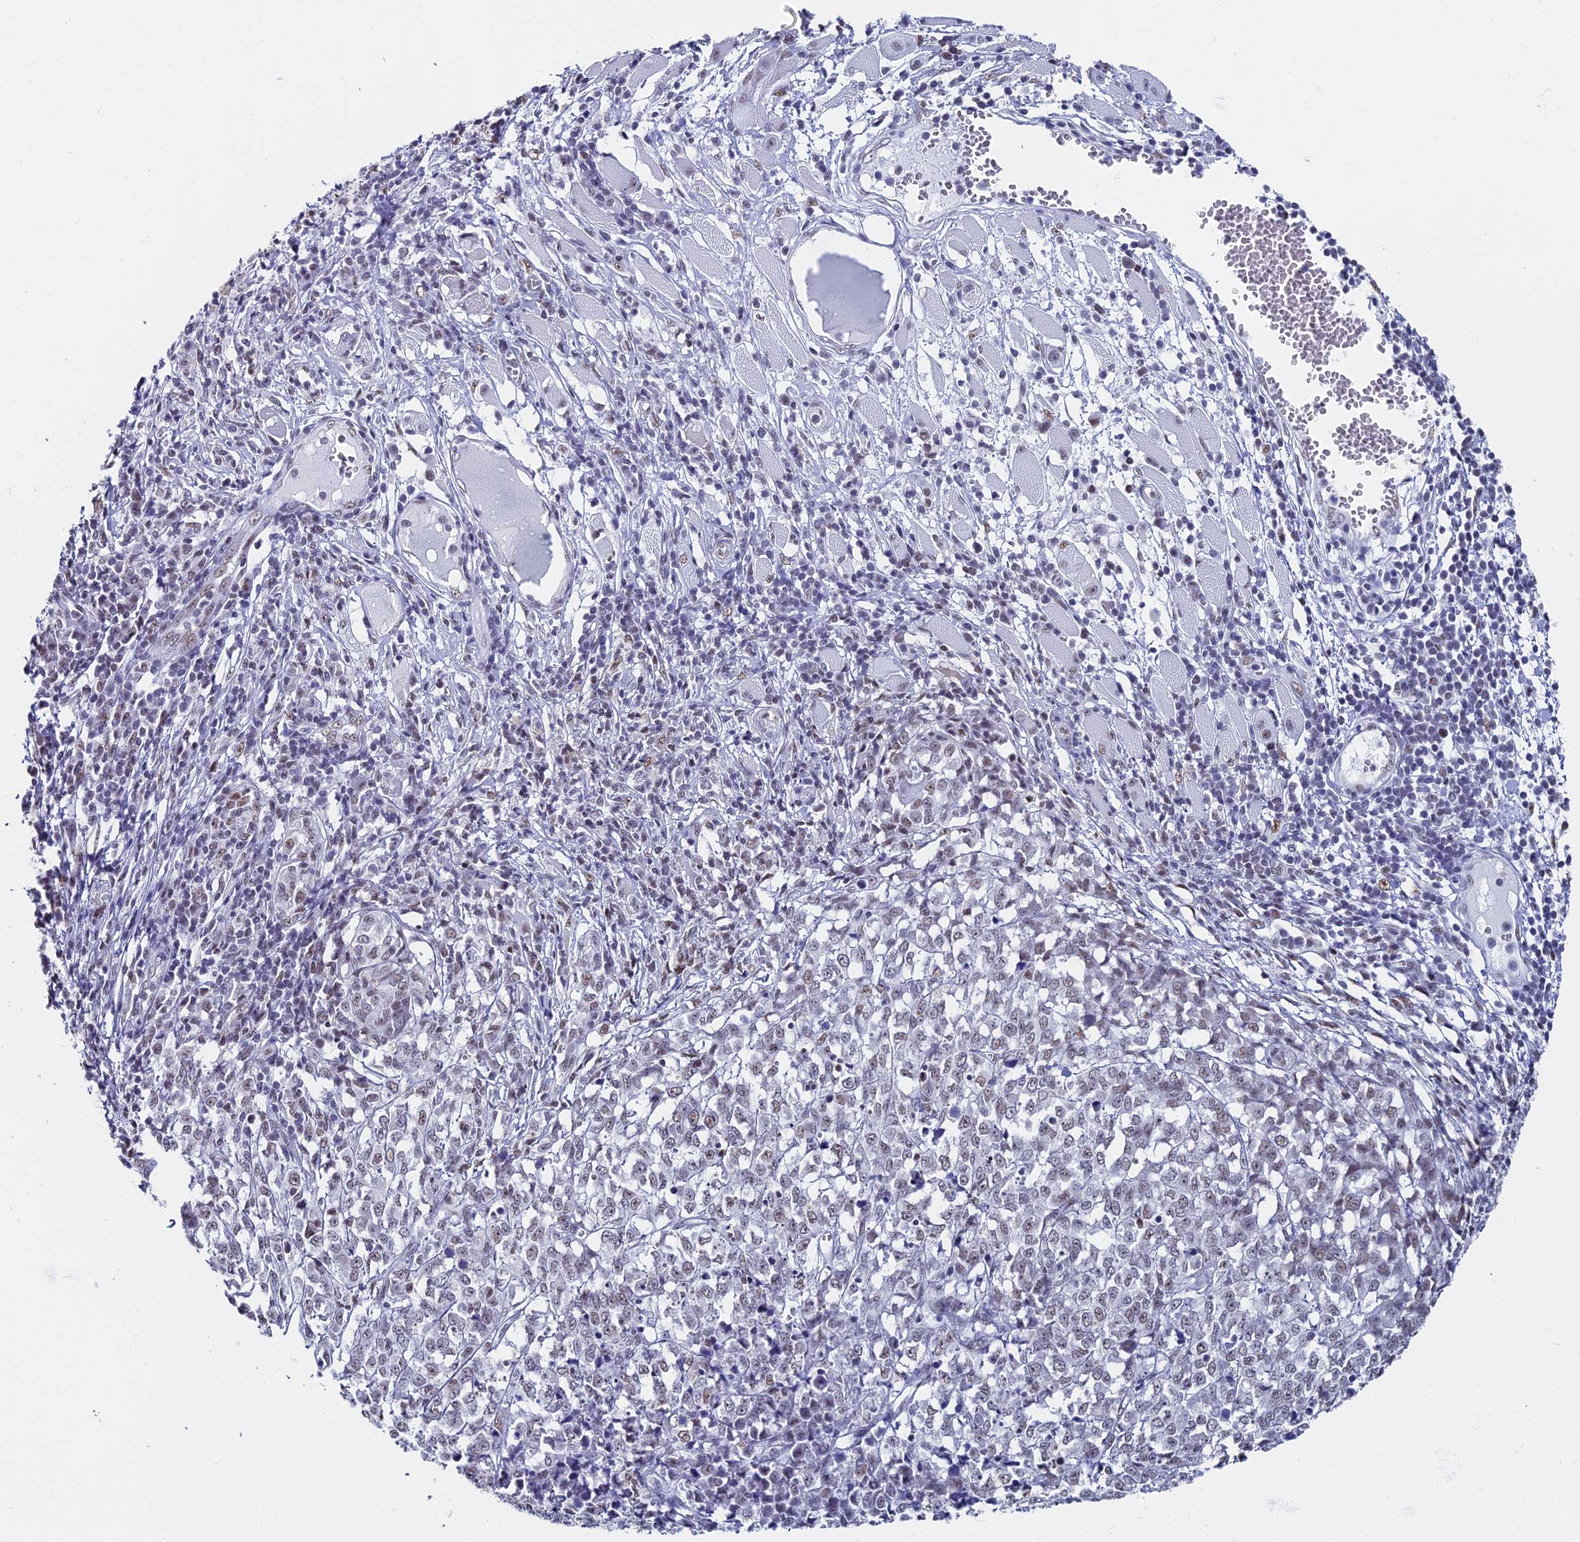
{"staining": {"intensity": "negative", "quantity": "none", "location": "none"}, "tissue": "melanoma", "cell_type": "Tumor cells", "image_type": "cancer", "snomed": [{"axis": "morphology", "description": "Malignant melanoma, NOS"}, {"axis": "topography", "description": "Skin"}], "caption": "This is a histopathology image of IHC staining of malignant melanoma, which shows no positivity in tumor cells.", "gene": "CD2BP2", "patient": {"sex": "female", "age": 72}}